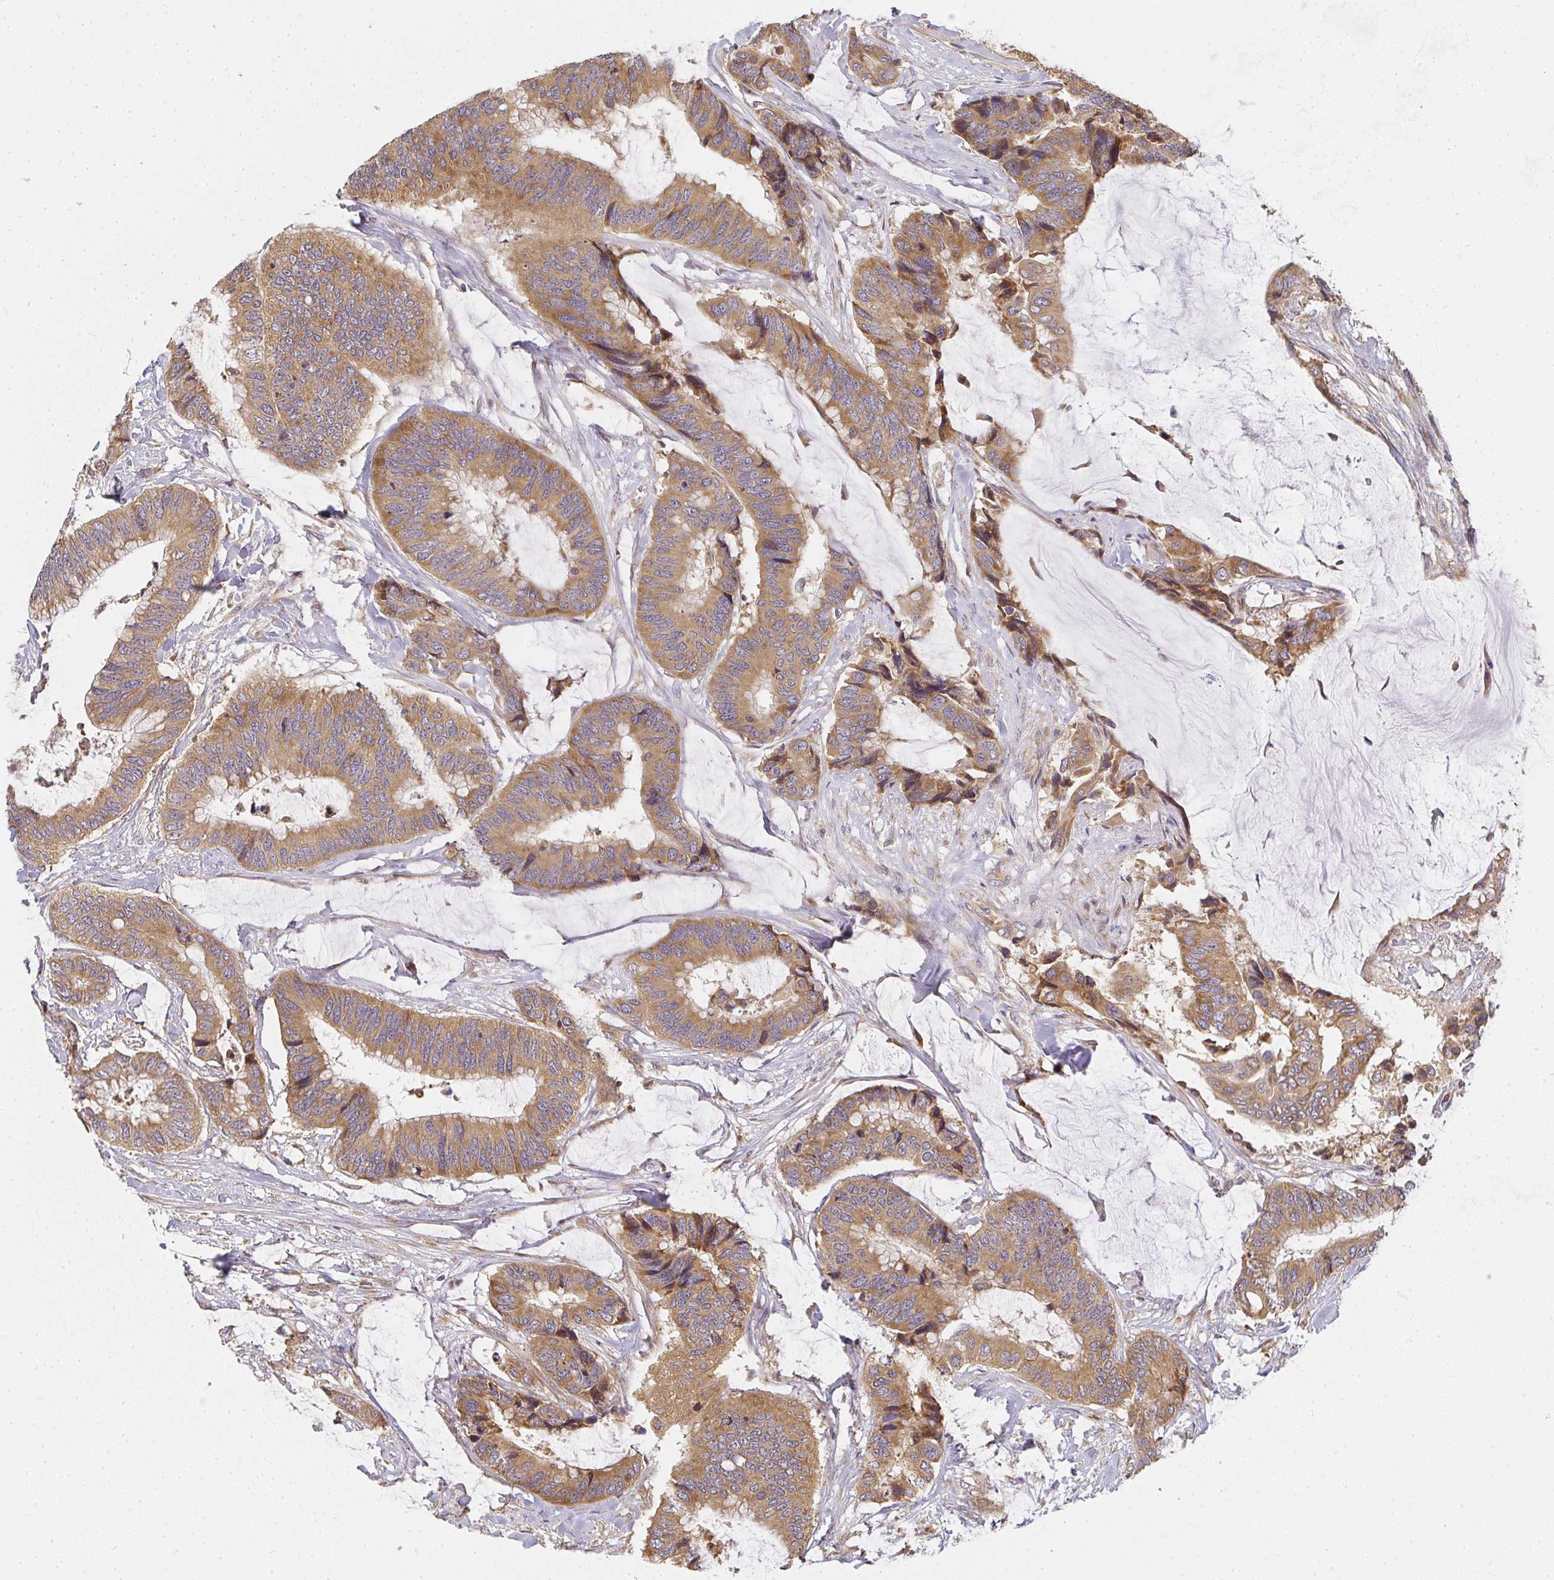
{"staining": {"intensity": "moderate", "quantity": ">75%", "location": "cytoplasmic/membranous"}, "tissue": "colorectal cancer", "cell_type": "Tumor cells", "image_type": "cancer", "snomed": [{"axis": "morphology", "description": "Adenocarcinoma, NOS"}, {"axis": "topography", "description": "Rectum"}], "caption": "The immunohistochemical stain labels moderate cytoplasmic/membranous expression in tumor cells of colorectal cancer (adenocarcinoma) tissue.", "gene": "SLC35B3", "patient": {"sex": "female", "age": 59}}